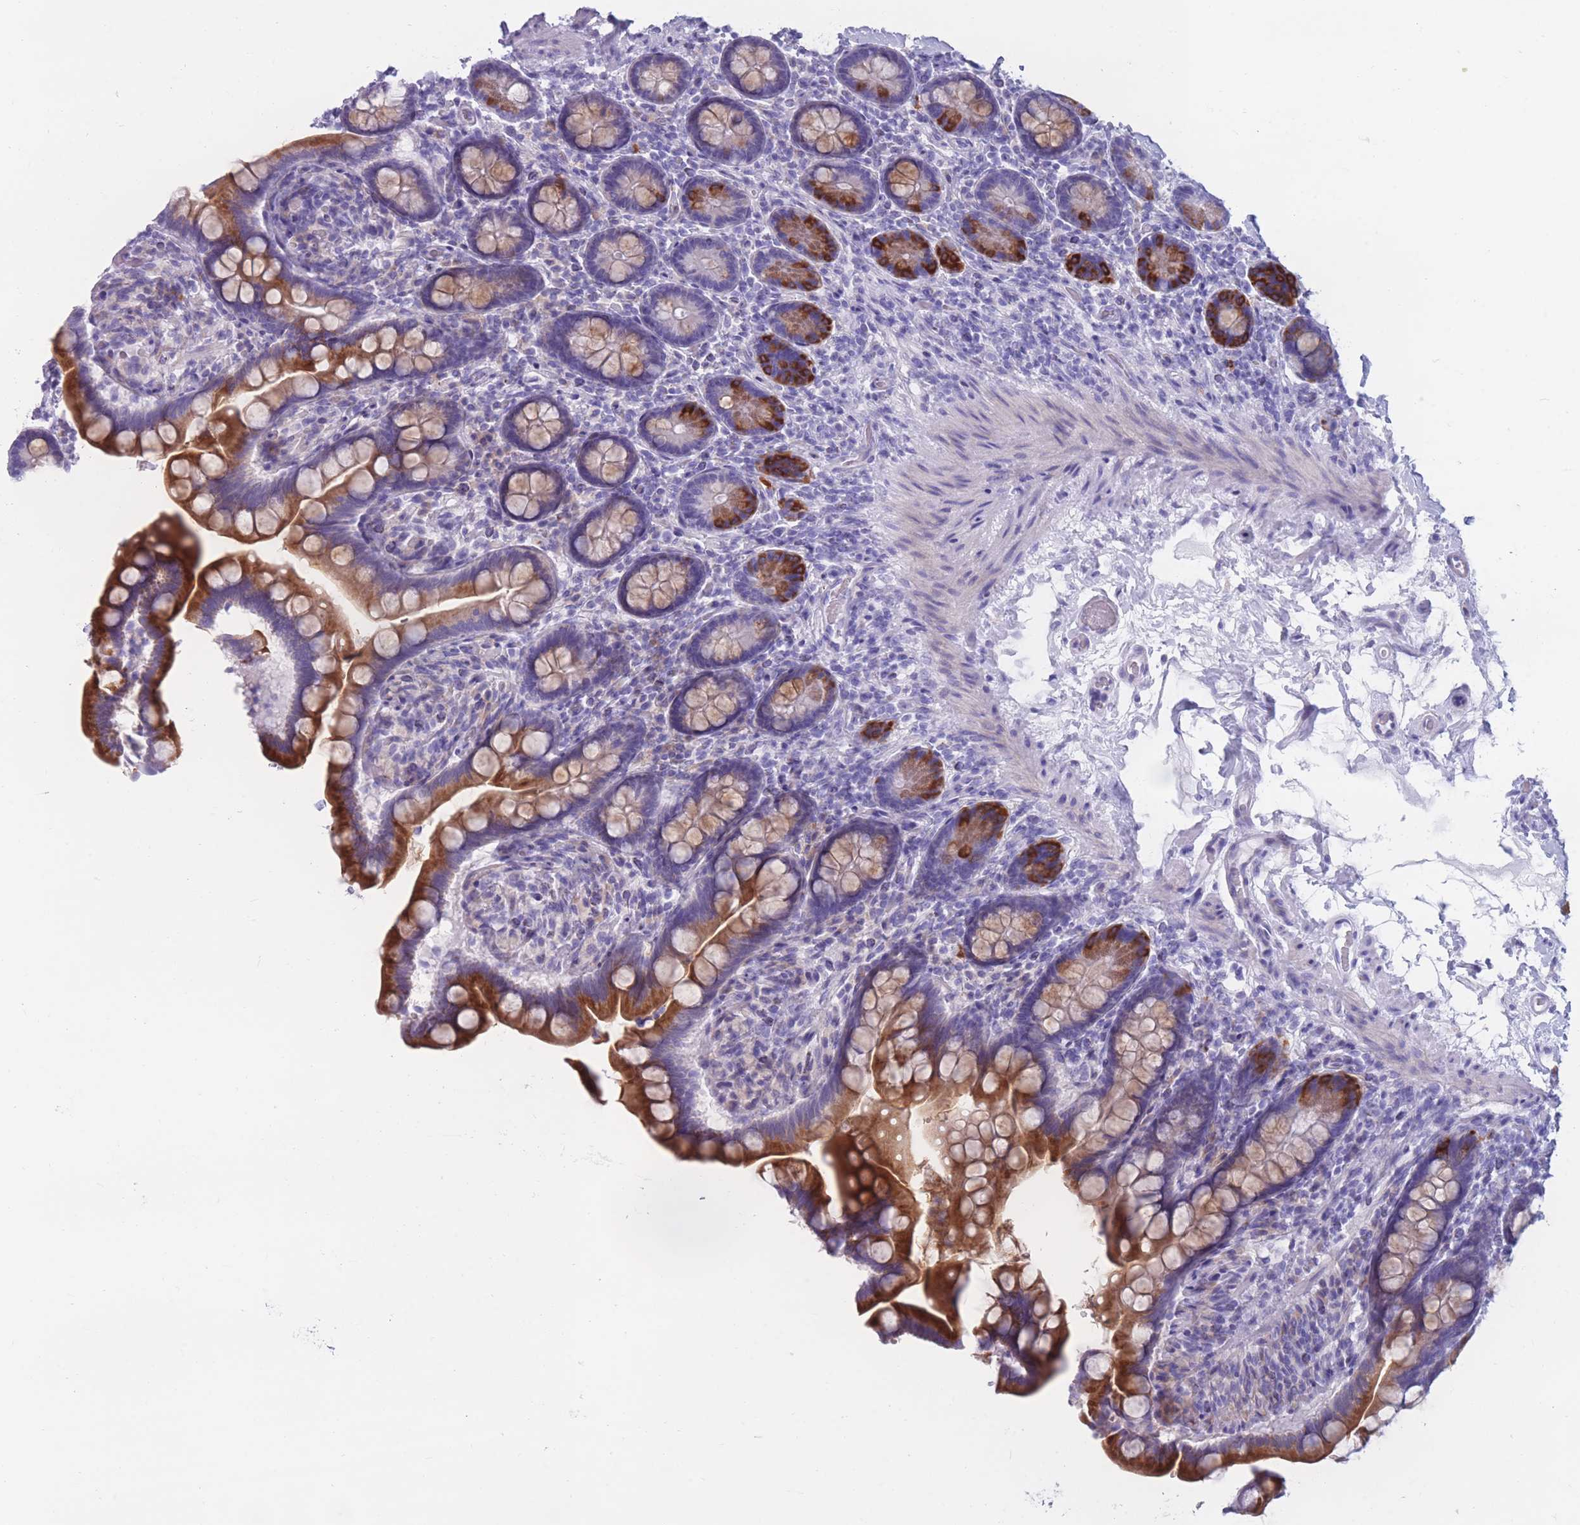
{"staining": {"intensity": "strong", "quantity": "25%-75%", "location": "cytoplasmic/membranous"}, "tissue": "small intestine", "cell_type": "Glandular cells", "image_type": "normal", "snomed": [{"axis": "morphology", "description": "Normal tissue, NOS"}, {"axis": "topography", "description": "Small intestine"}], "caption": "Strong cytoplasmic/membranous staining for a protein is present in approximately 25%-75% of glandular cells of unremarkable small intestine using immunohistochemistry.", "gene": "COL27A1", "patient": {"sex": "female", "age": 64}}